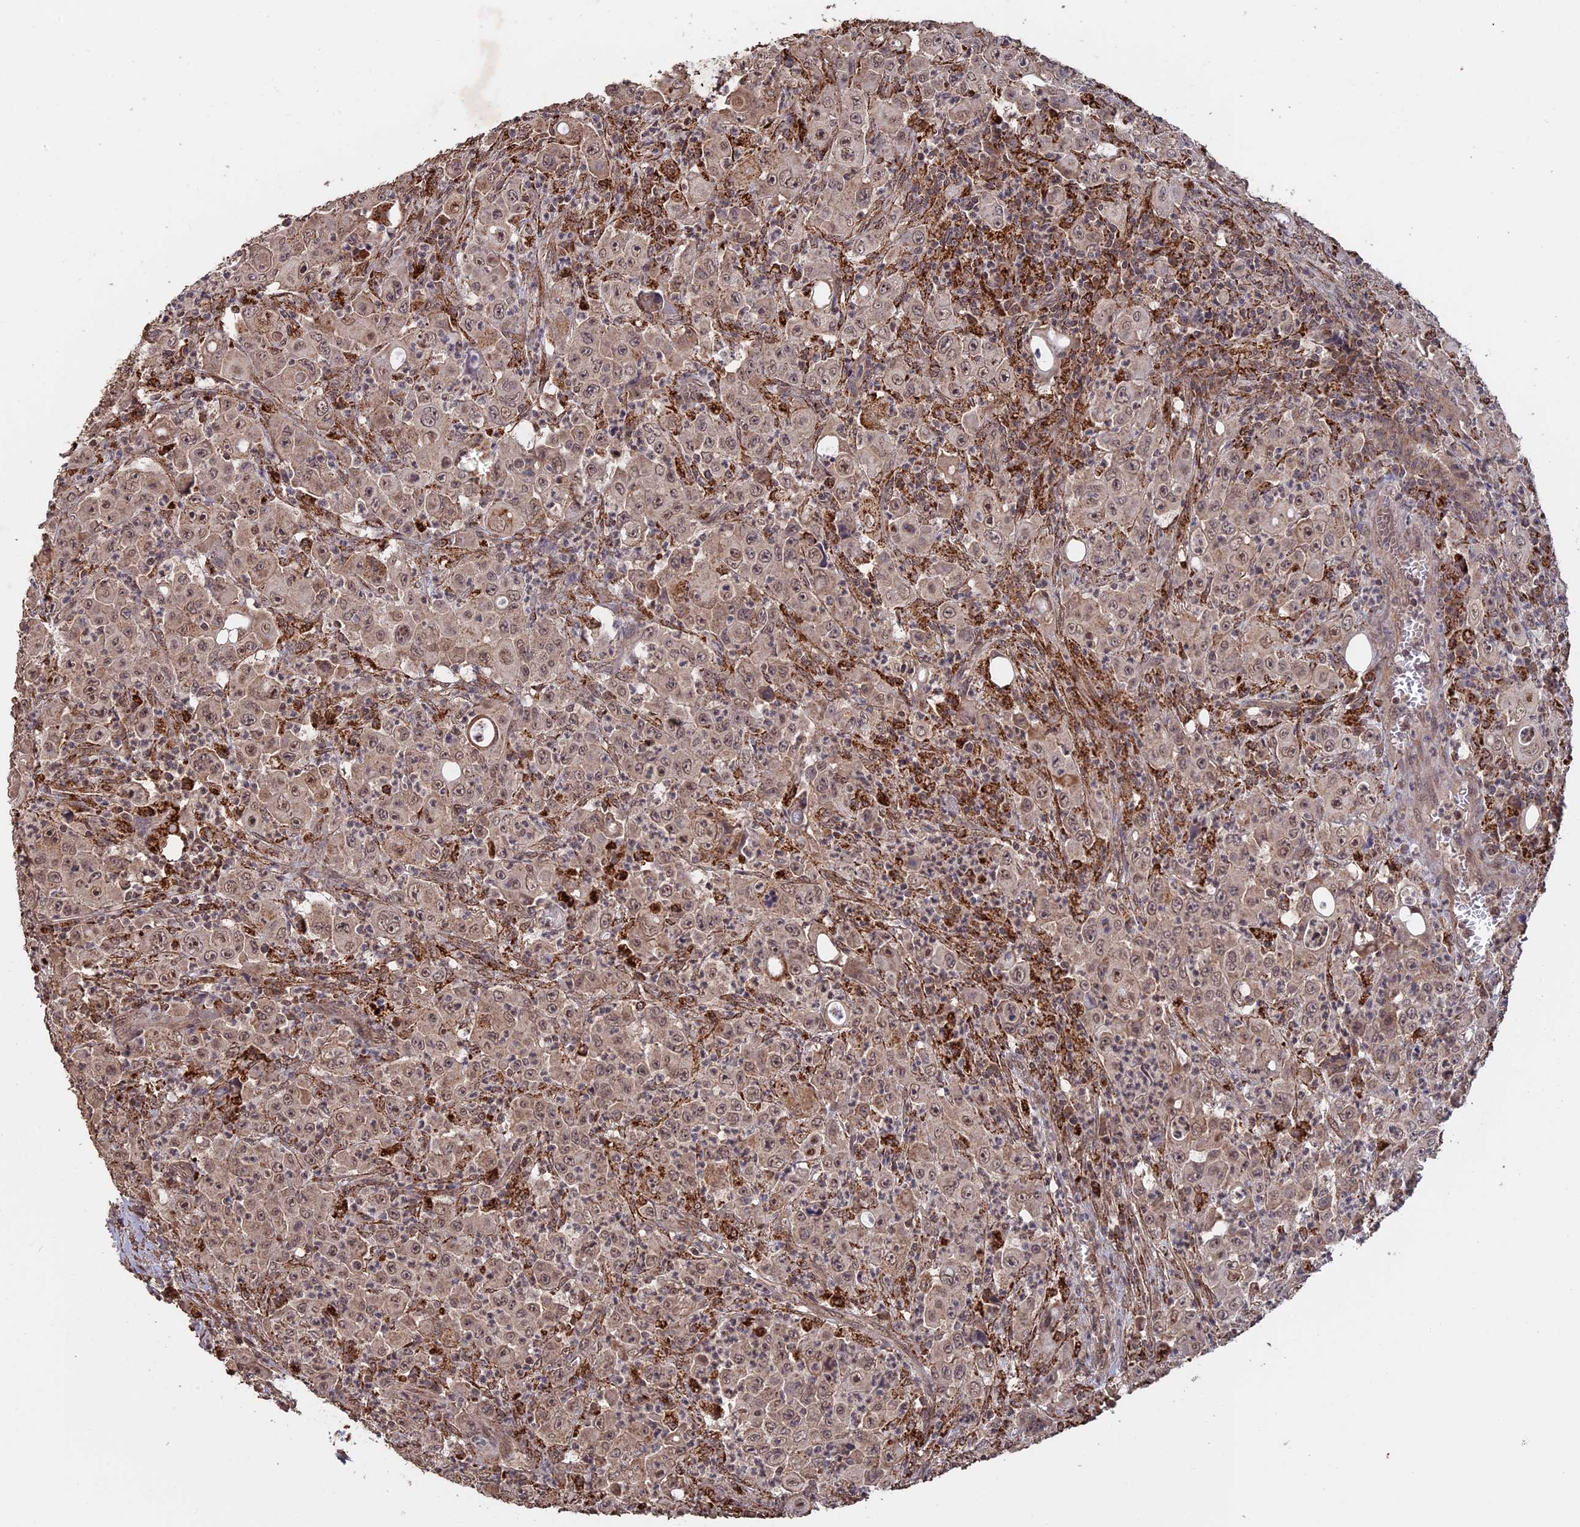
{"staining": {"intensity": "moderate", "quantity": ">75%", "location": "nuclear"}, "tissue": "colorectal cancer", "cell_type": "Tumor cells", "image_type": "cancer", "snomed": [{"axis": "morphology", "description": "Adenocarcinoma, NOS"}, {"axis": "topography", "description": "Colon"}], "caption": "This is an image of immunohistochemistry staining of adenocarcinoma (colorectal), which shows moderate positivity in the nuclear of tumor cells.", "gene": "FAM210B", "patient": {"sex": "male", "age": 51}}